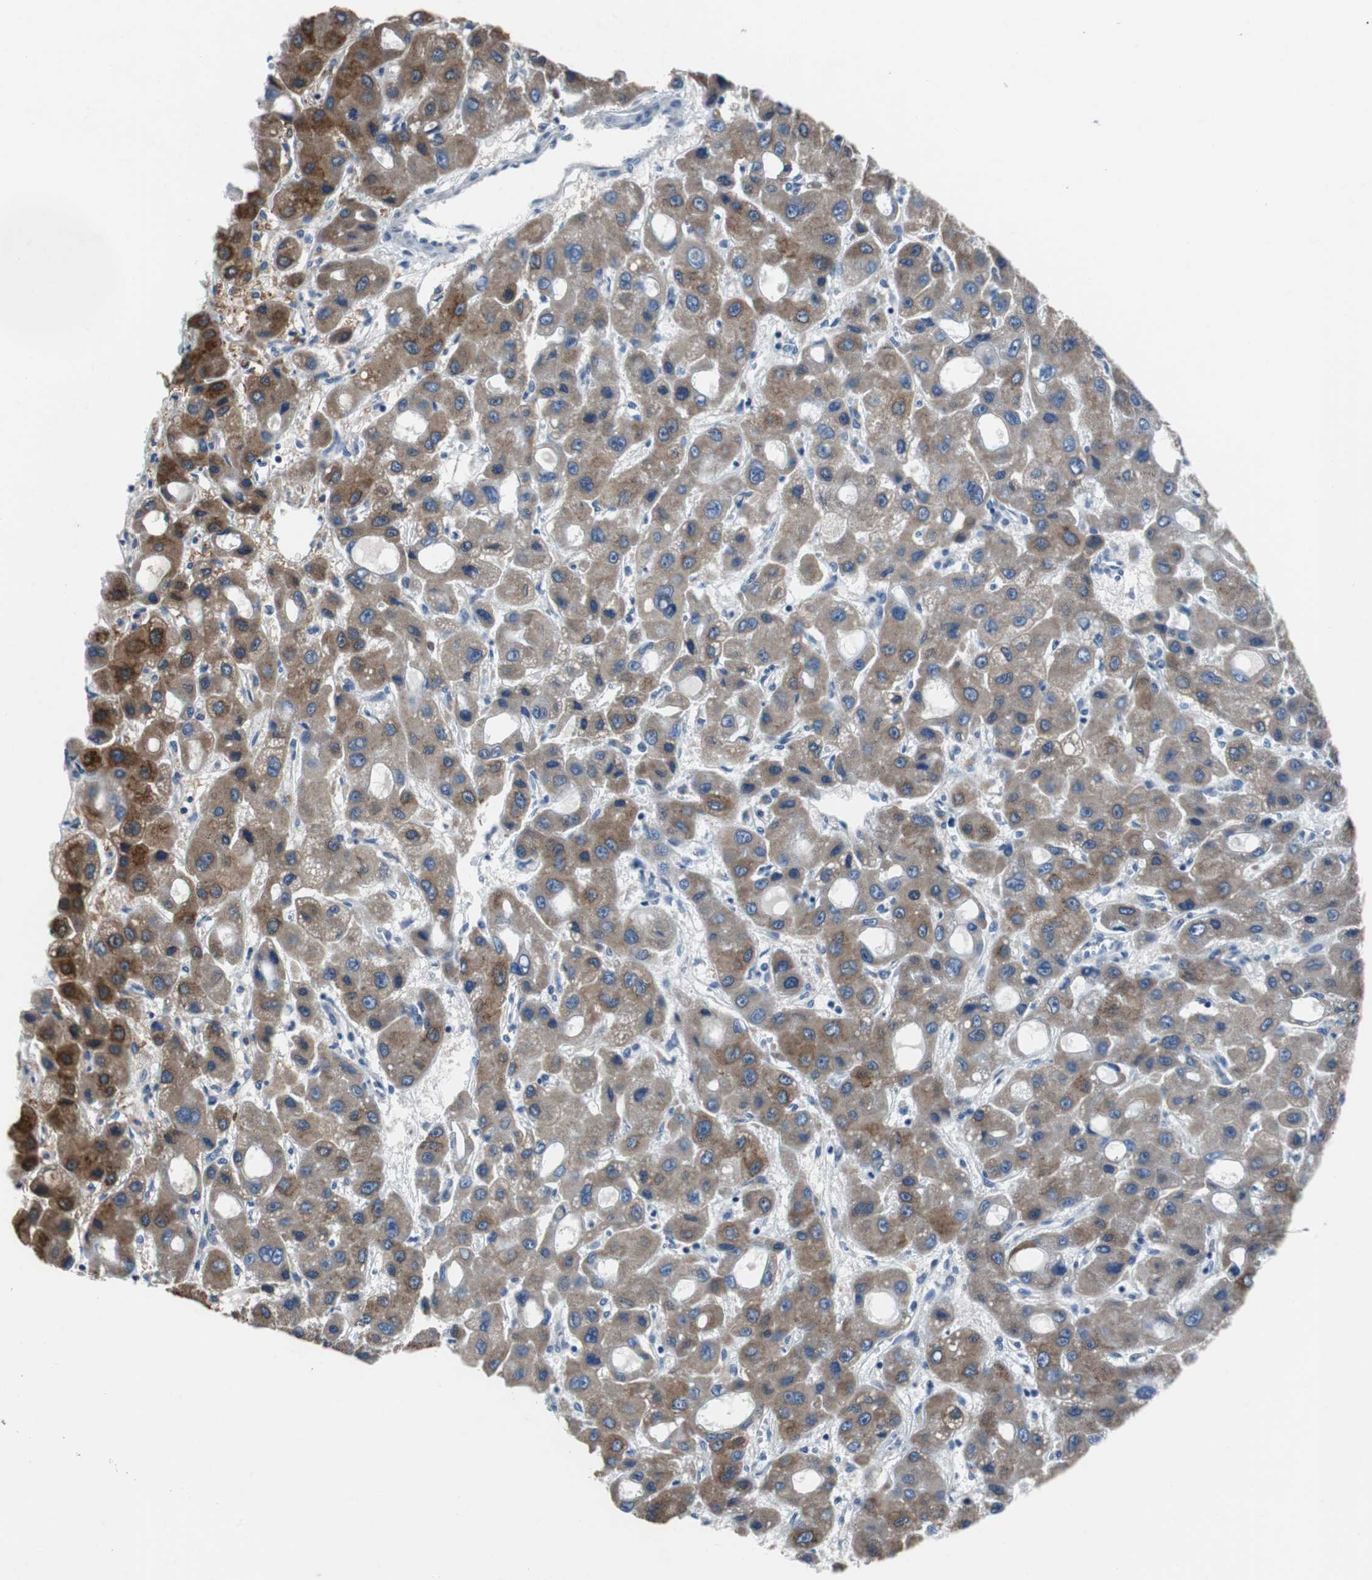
{"staining": {"intensity": "moderate", "quantity": ">75%", "location": "cytoplasmic/membranous"}, "tissue": "liver cancer", "cell_type": "Tumor cells", "image_type": "cancer", "snomed": [{"axis": "morphology", "description": "Carcinoma, Hepatocellular, NOS"}, {"axis": "topography", "description": "Liver"}], "caption": "Tumor cells exhibit medium levels of moderate cytoplasmic/membranous expression in approximately >75% of cells in liver hepatocellular carcinoma. The protein of interest is shown in brown color, while the nuclei are stained blue.", "gene": "TP63", "patient": {"sex": "male", "age": 55}}